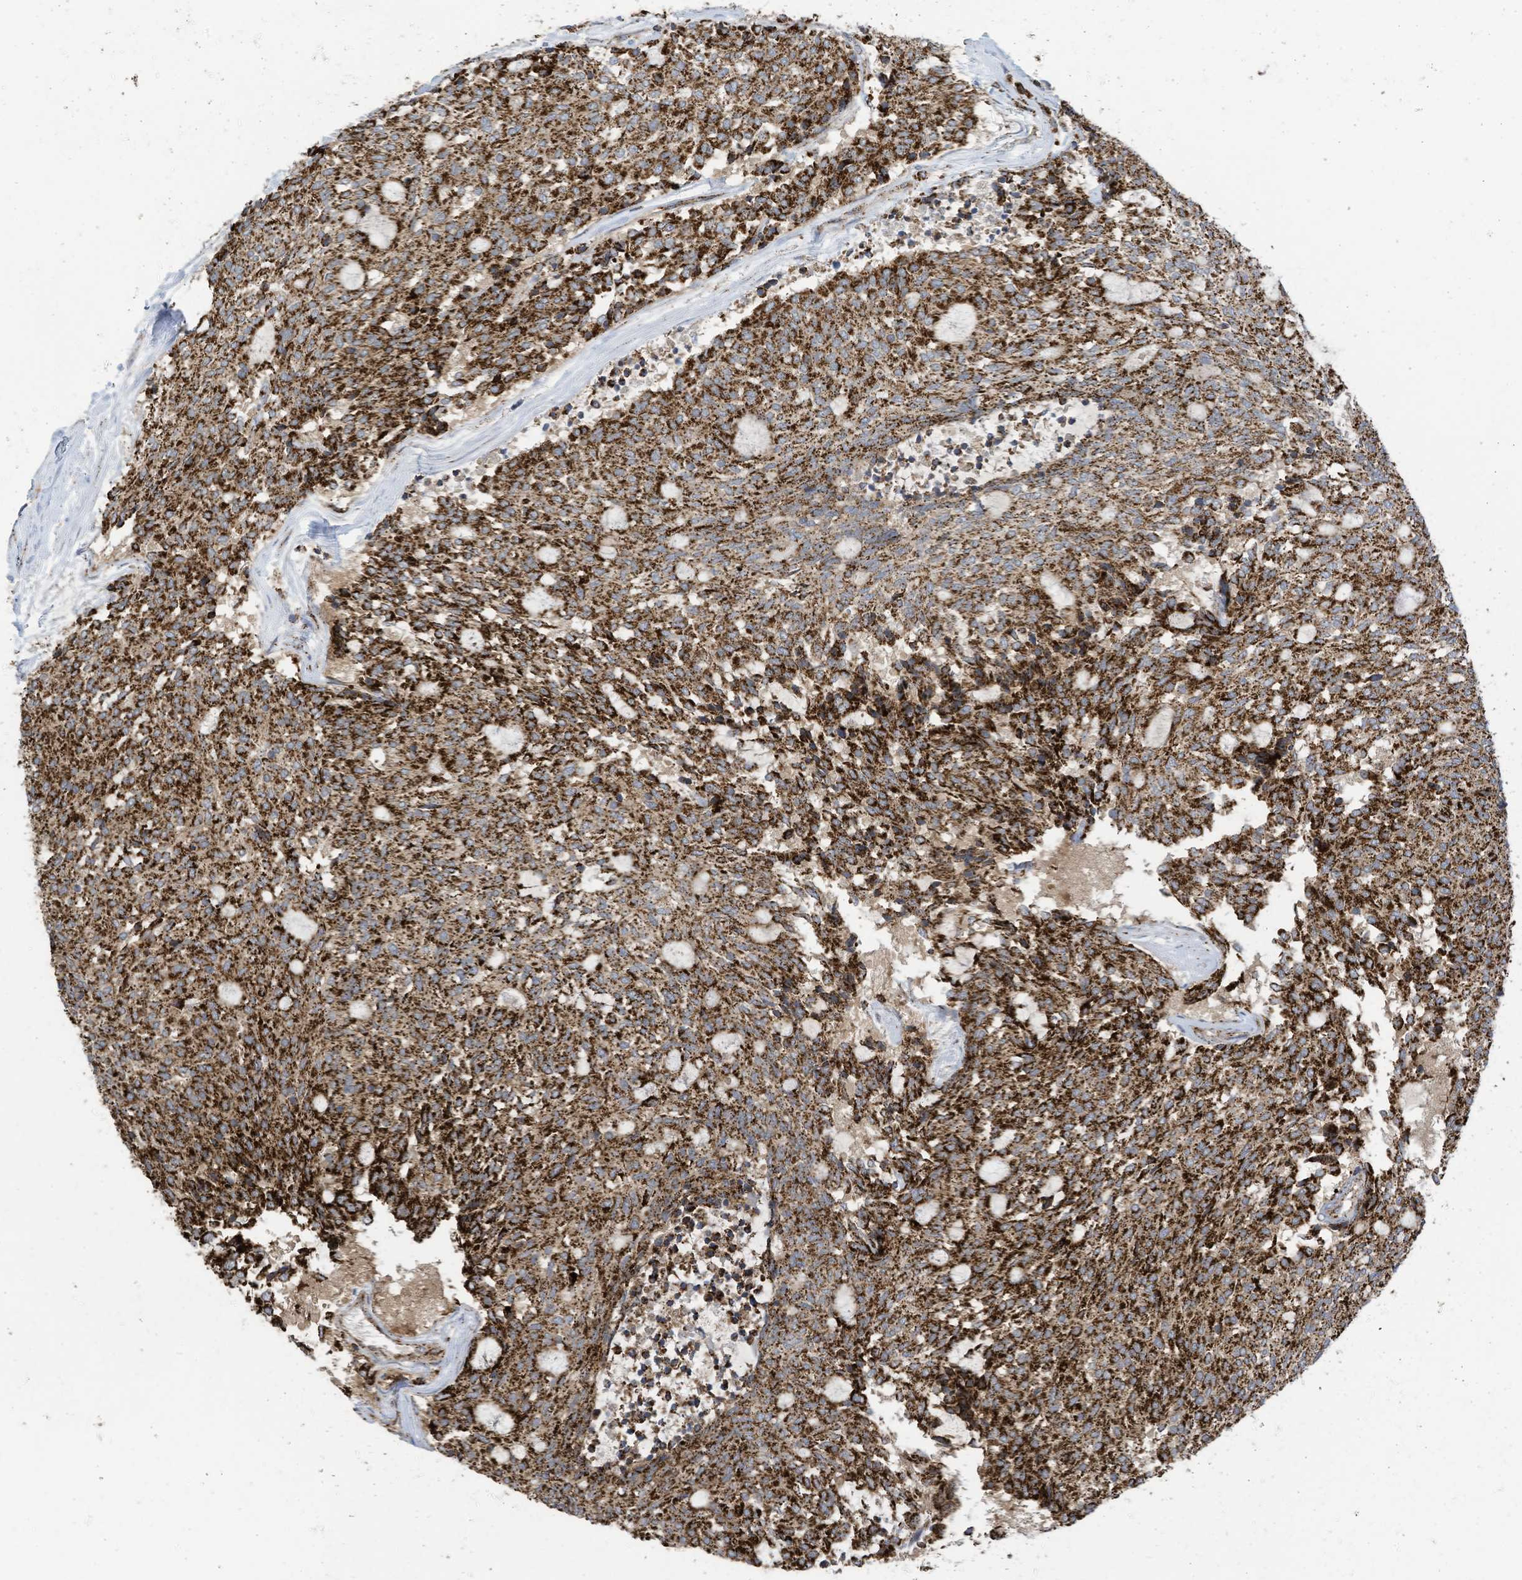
{"staining": {"intensity": "strong", "quantity": ">75%", "location": "cytoplasmic/membranous"}, "tissue": "carcinoid", "cell_type": "Tumor cells", "image_type": "cancer", "snomed": [{"axis": "morphology", "description": "Carcinoid, malignant, NOS"}, {"axis": "topography", "description": "Pancreas"}], "caption": "Carcinoid was stained to show a protein in brown. There is high levels of strong cytoplasmic/membranous staining in about >75% of tumor cells. (DAB IHC, brown staining for protein, blue staining for nuclei).", "gene": "COX10", "patient": {"sex": "female", "age": 54}}